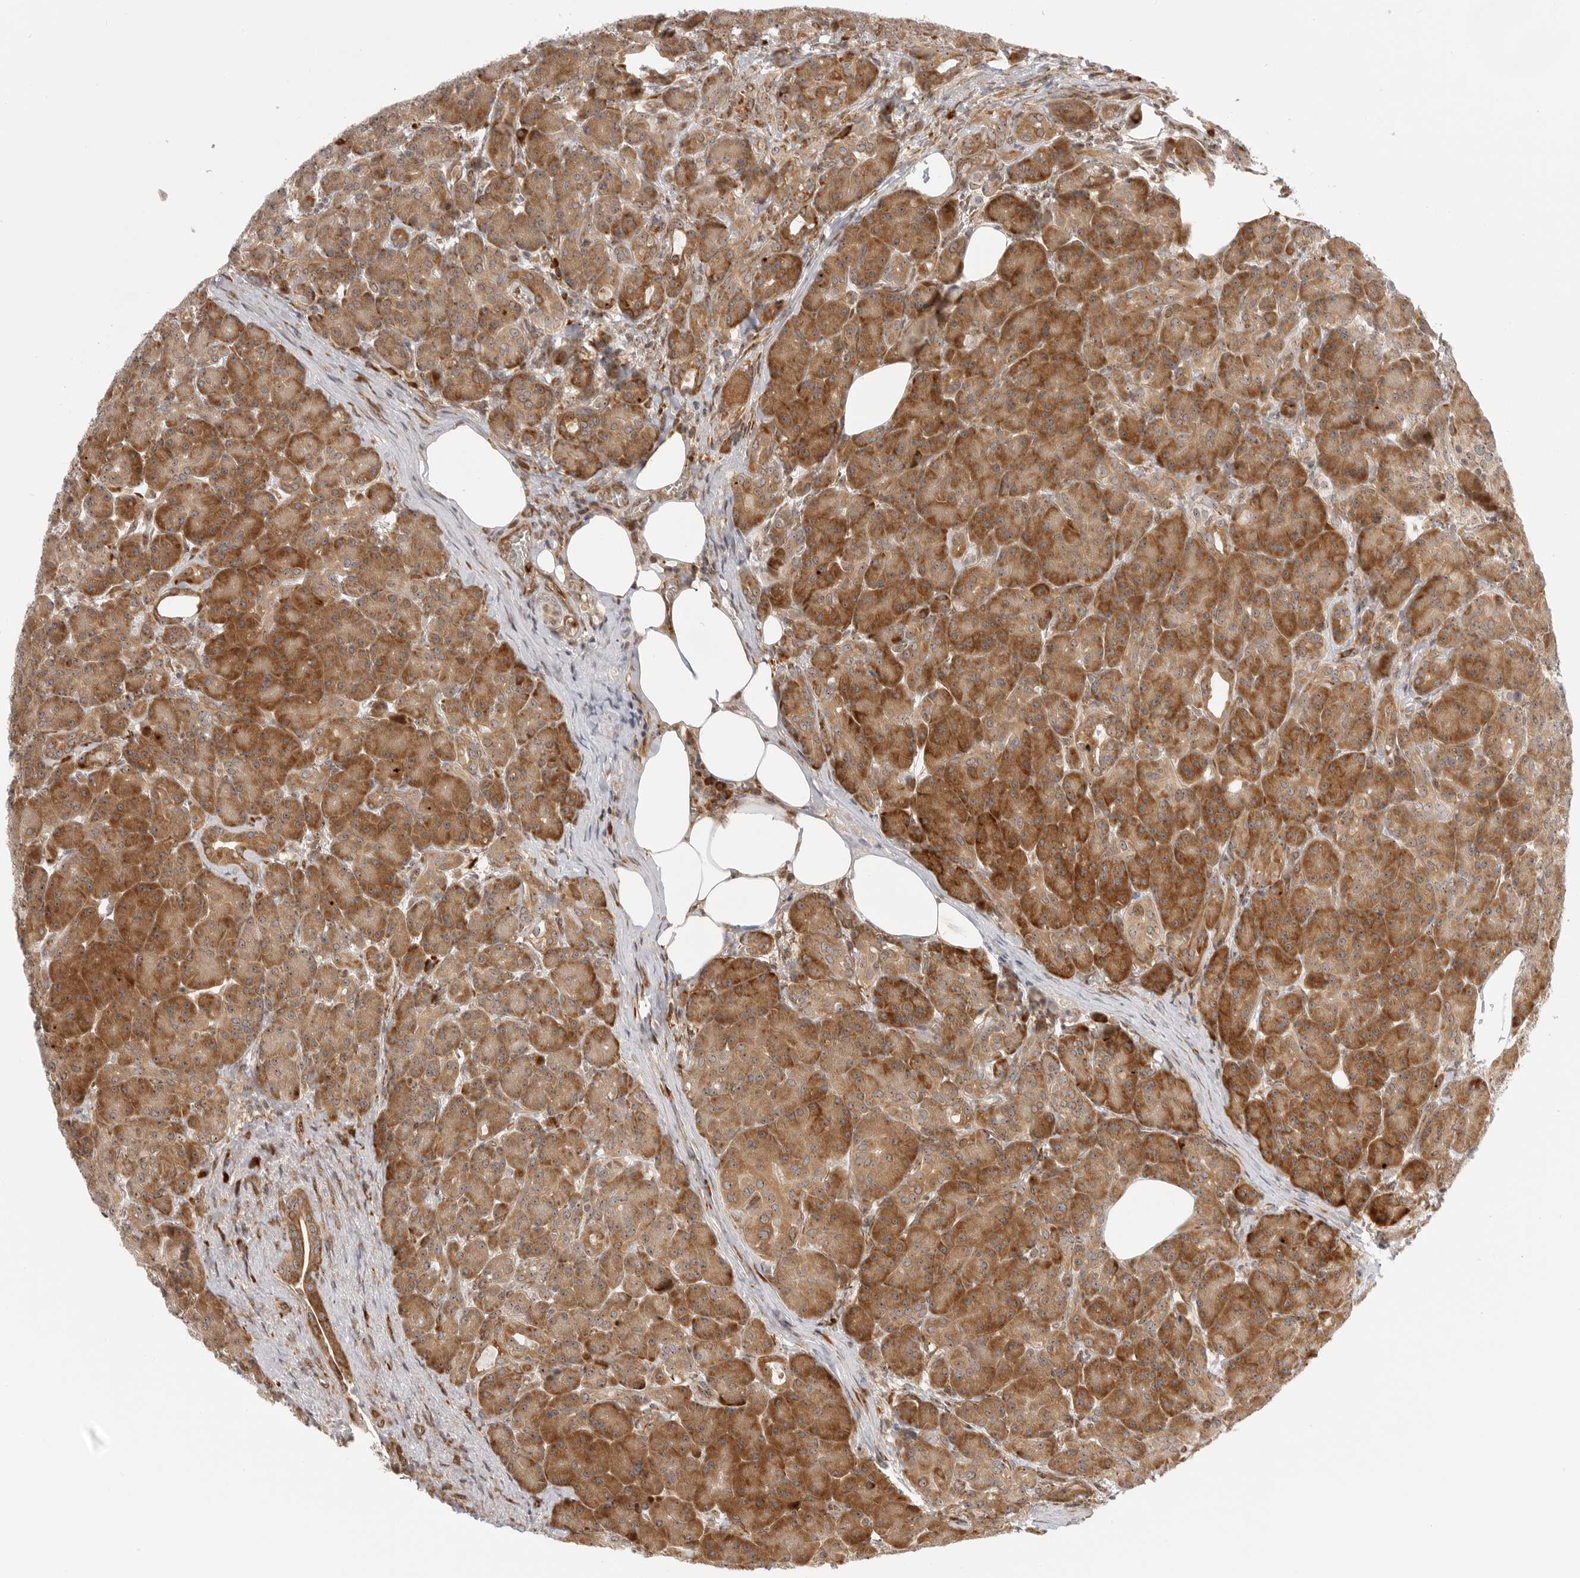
{"staining": {"intensity": "strong", "quantity": ">75%", "location": "cytoplasmic/membranous"}, "tissue": "pancreas", "cell_type": "Exocrine glandular cells", "image_type": "normal", "snomed": [{"axis": "morphology", "description": "Normal tissue, NOS"}, {"axis": "topography", "description": "Pancreas"}], "caption": "Pancreas stained with a brown dye shows strong cytoplasmic/membranous positive staining in about >75% of exocrine glandular cells.", "gene": "DSCC1", "patient": {"sex": "male", "age": 63}}